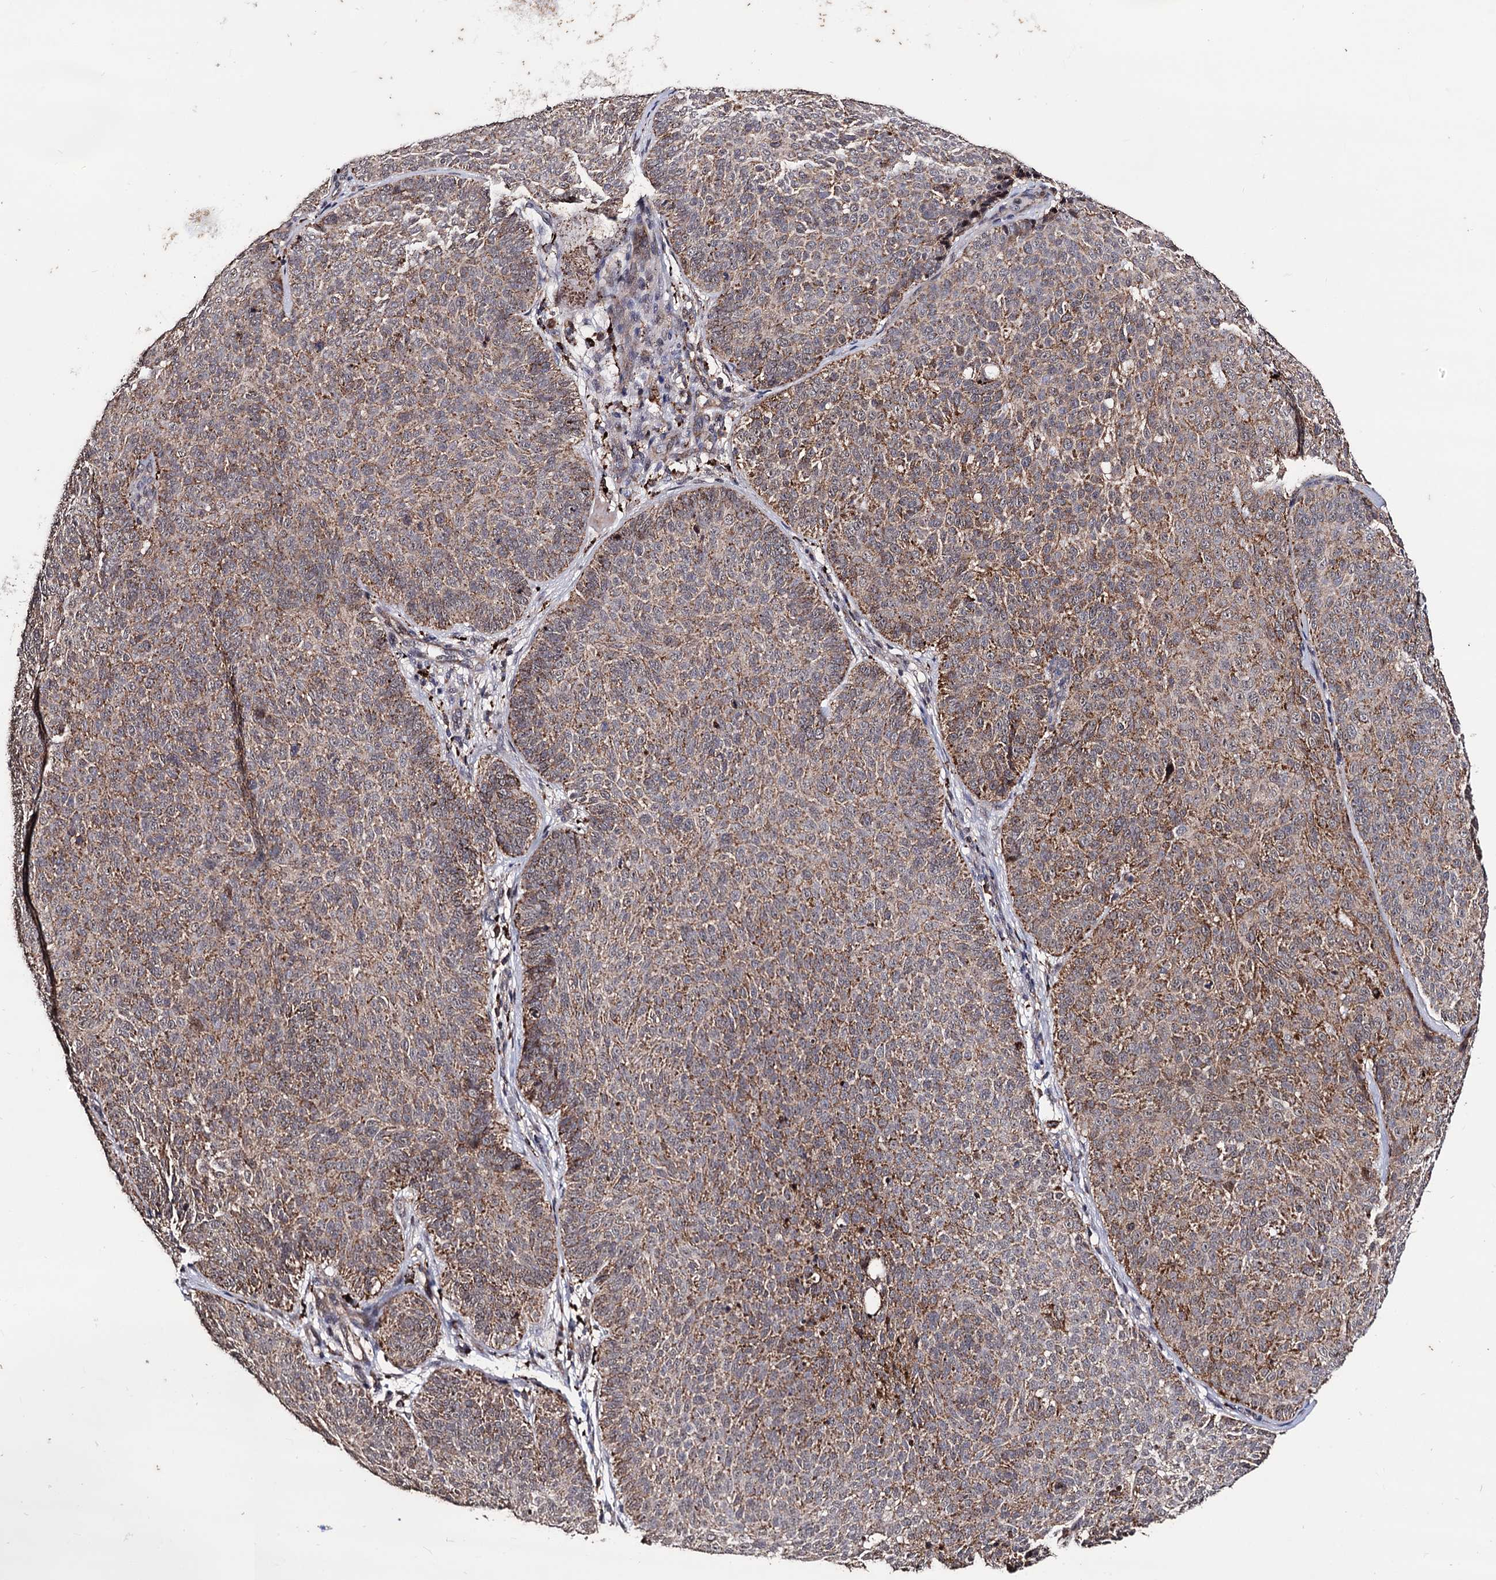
{"staining": {"intensity": "moderate", "quantity": ">75%", "location": "cytoplasmic/membranous"}, "tissue": "skin cancer", "cell_type": "Tumor cells", "image_type": "cancer", "snomed": [{"axis": "morphology", "description": "Basal cell carcinoma"}, {"axis": "topography", "description": "Skin"}], "caption": "Immunohistochemistry of human skin cancer (basal cell carcinoma) displays medium levels of moderate cytoplasmic/membranous staining in about >75% of tumor cells.", "gene": "MICAL2", "patient": {"sex": "male", "age": 85}}